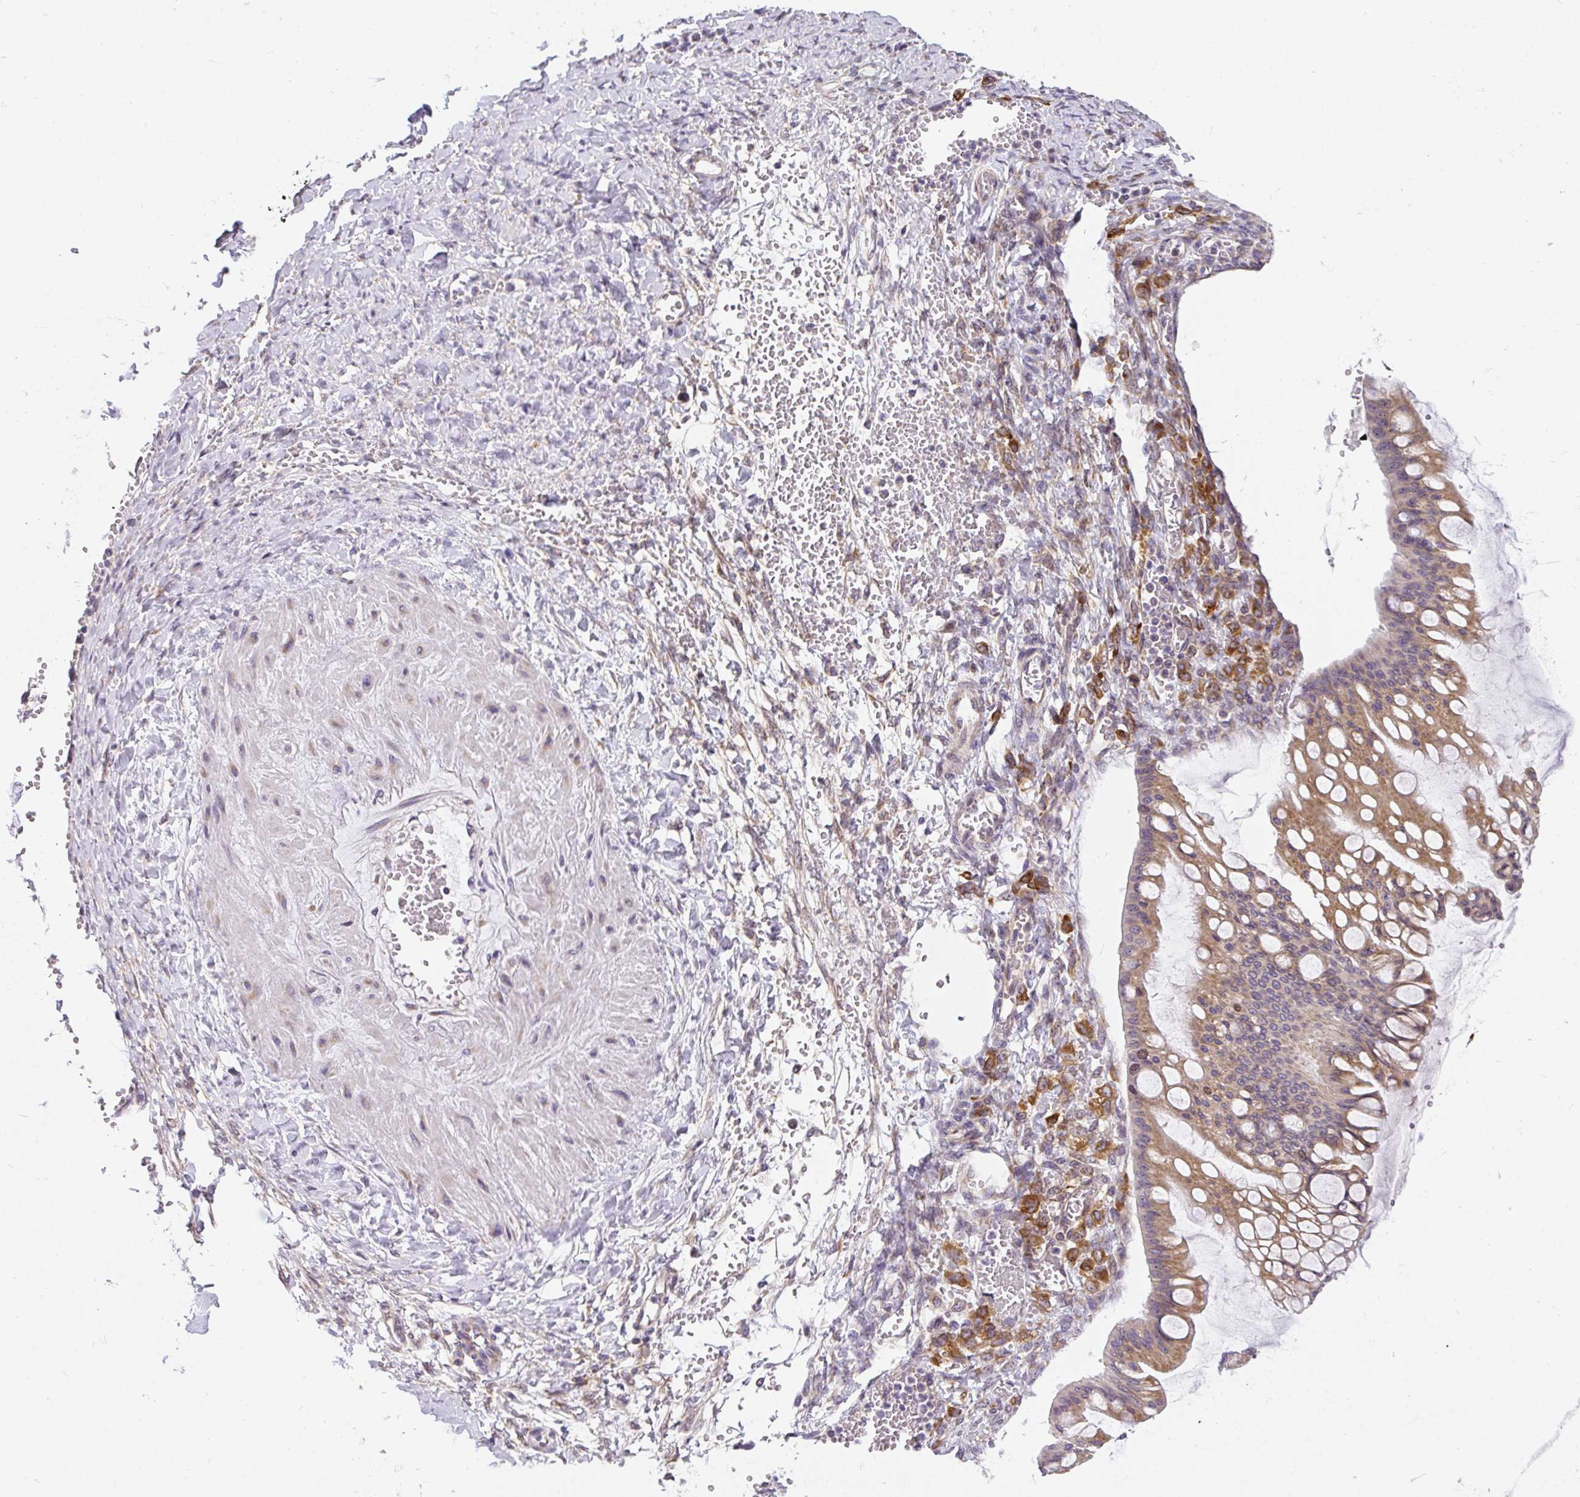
{"staining": {"intensity": "moderate", "quantity": "25%-75%", "location": "cytoplasmic/membranous"}, "tissue": "ovarian cancer", "cell_type": "Tumor cells", "image_type": "cancer", "snomed": [{"axis": "morphology", "description": "Cystadenocarcinoma, mucinous, NOS"}, {"axis": "topography", "description": "Ovary"}], "caption": "Tumor cells reveal medium levels of moderate cytoplasmic/membranous positivity in about 25%-75% of cells in ovarian mucinous cystadenocarcinoma.", "gene": "CYP20A1", "patient": {"sex": "female", "age": 73}}